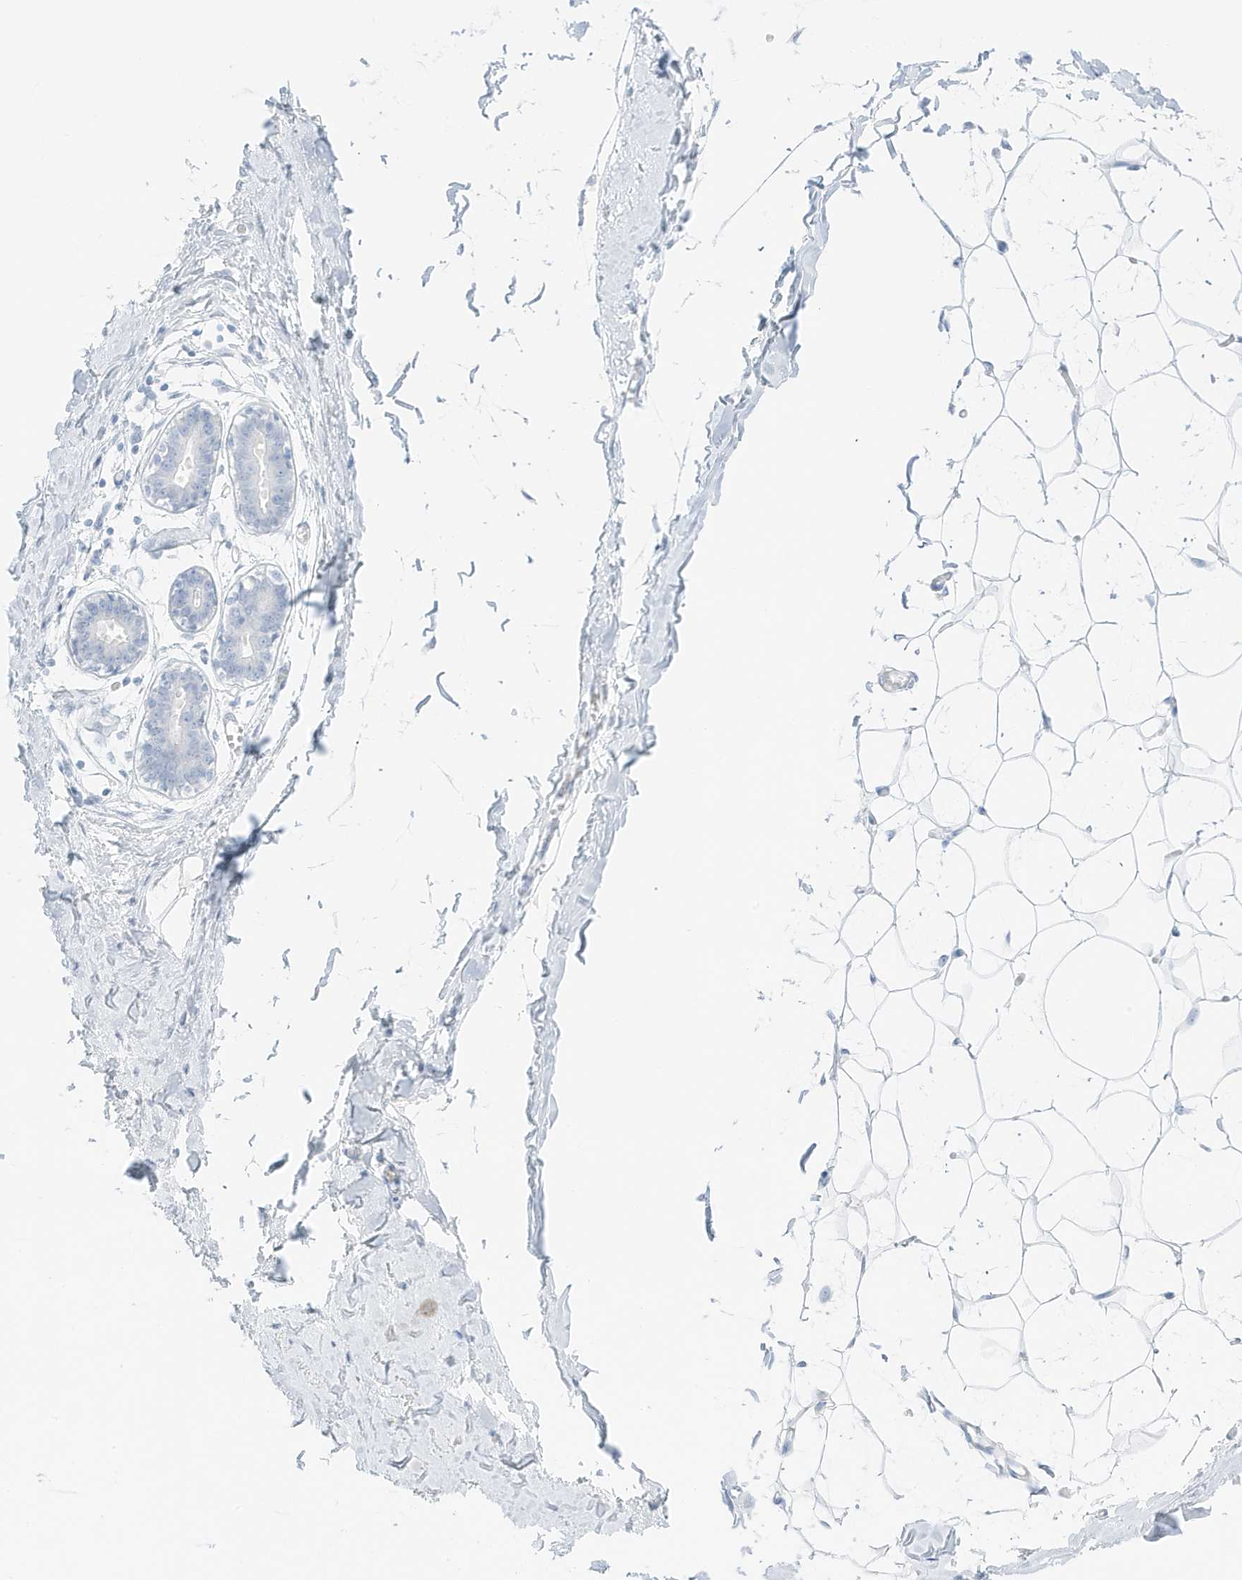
{"staining": {"intensity": "negative", "quantity": "none", "location": "none"}, "tissue": "breast", "cell_type": "Adipocytes", "image_type": "normal", "snomed": [{"axis": "morphology", "description": "Normal tissue, NOS"}, {"axis": "topography", "description": "Breast"}], "caption": "DAB immunohistochemical staining of unremarkable breast shows no significant expression in adipocytes. (Brightfield microscopy of DAB immunohistochemistry (IHC) at high magnification).", "gene": "SLC22A13", "patient": {"sex": "female", "age": 27}}